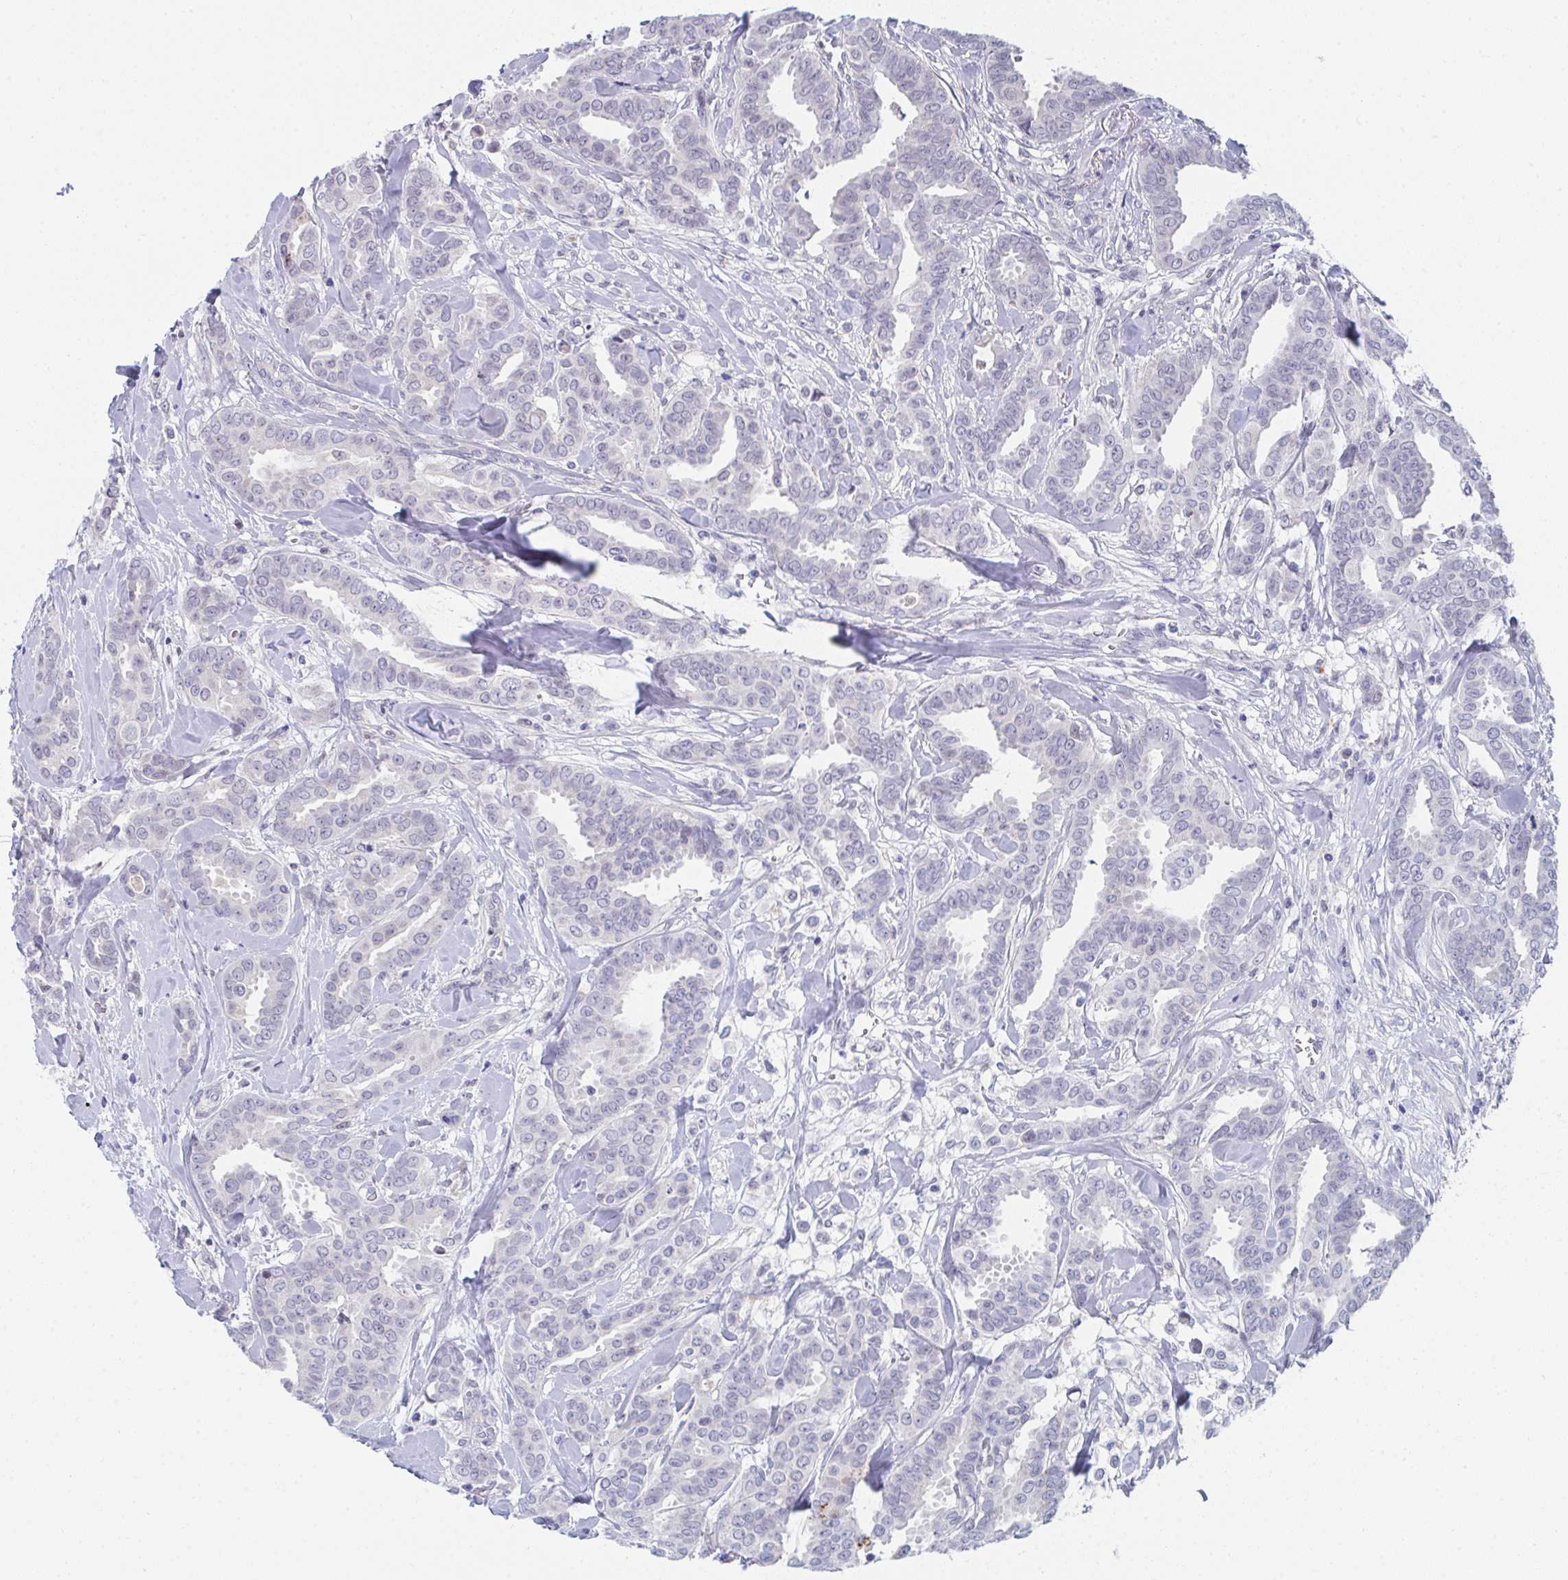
{"staining": {"intensity": "negative", "quantity": "none", "location": "none"}, "tissue": "breast cancer", "cell_type": "Tumor cells", "image_type": "cancer", "snomed": [{"axis": "morphology", "description": "Duct carcinoma"}, {"axis": "topography", "description": "Breast"}], "caption": "Tumor cells are negative for brown protein staining in breast cancer (intraductal carcinoma).", "gene": "VWDE", "patient": {"sex": "female", "age": 45}}